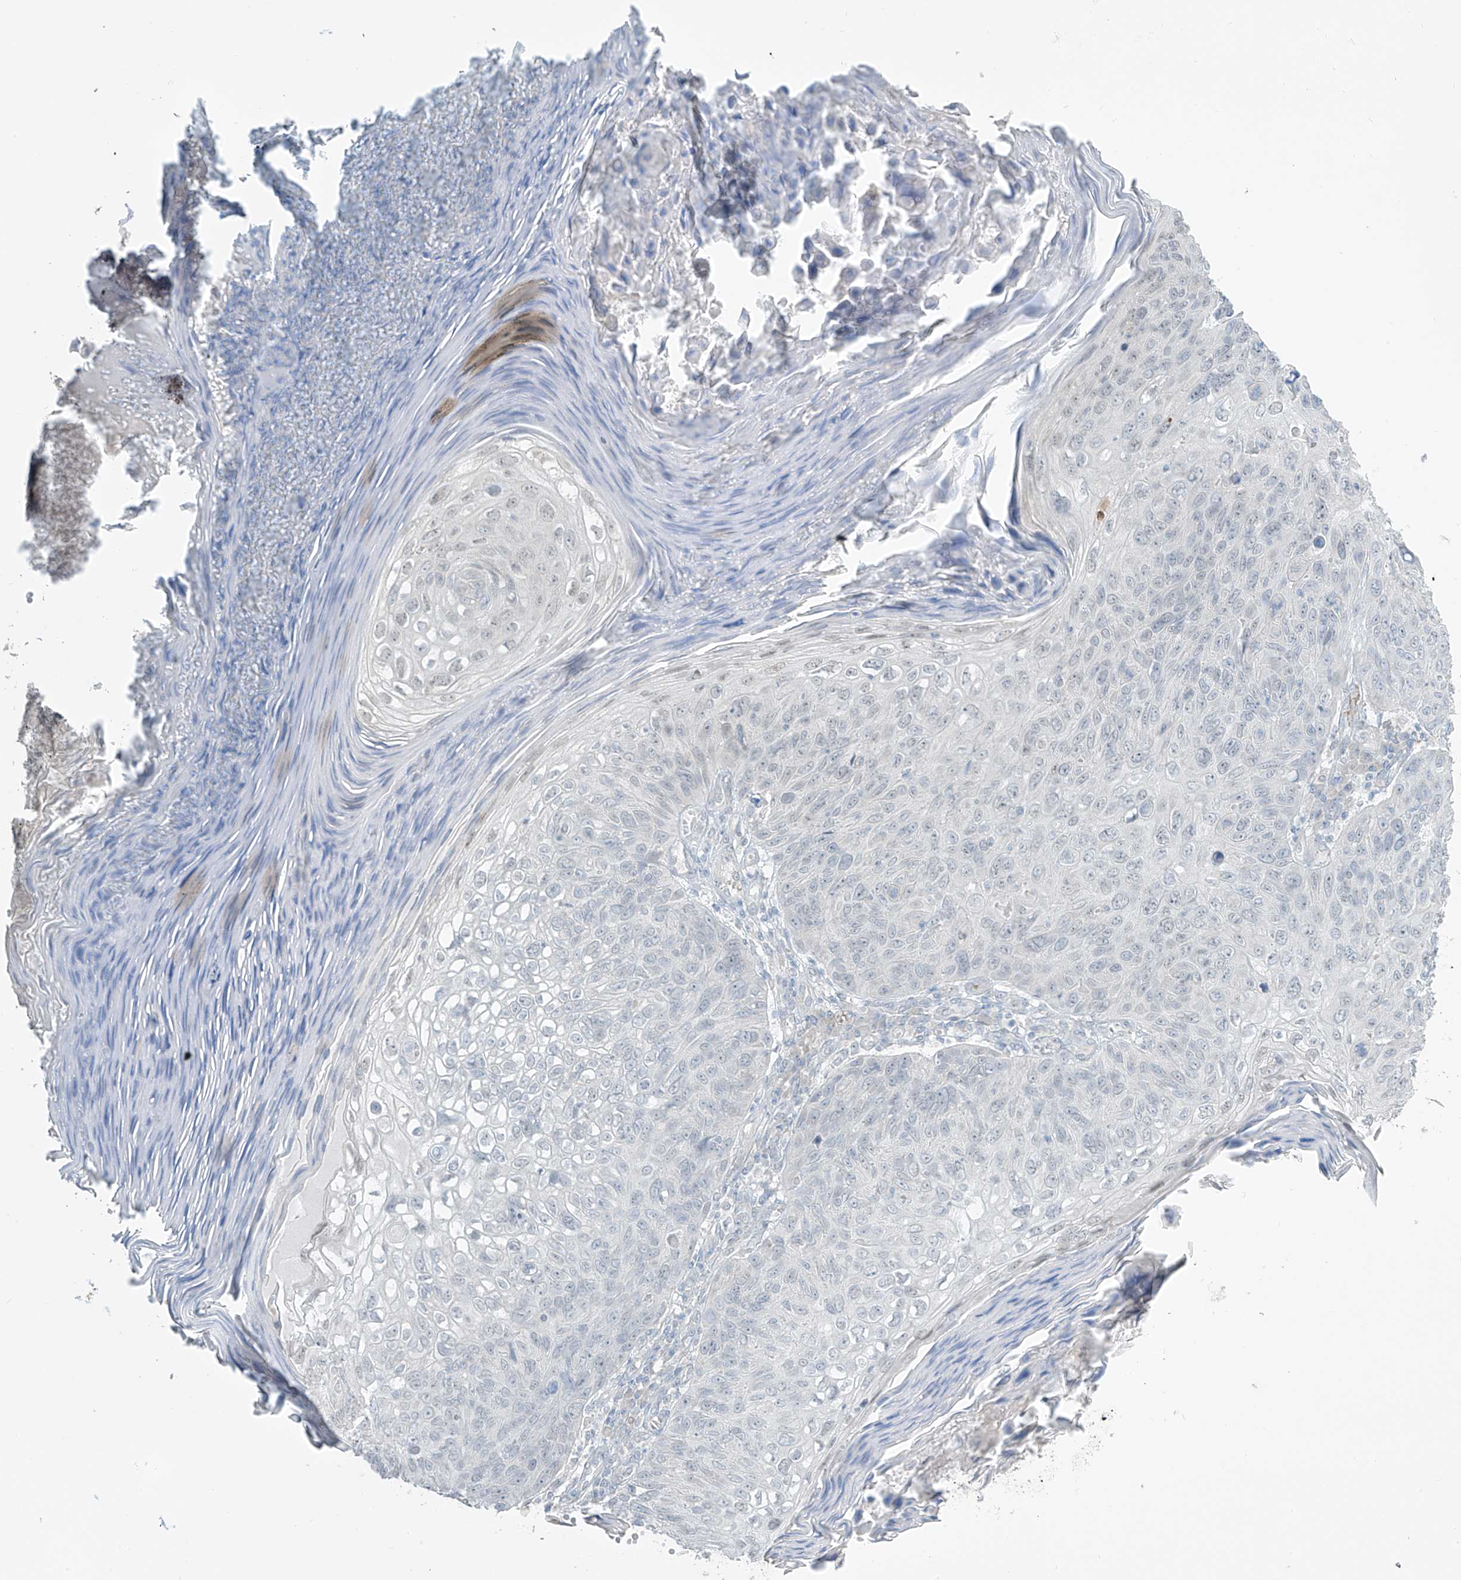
{"staining": {"intensity": "negative", "quantity": "none", "location": "none"}, "tissue": "skin cancer", "cell_type": "Tumor cells", "image_type": "cancer", "snomed": [{"axis": "morphology", "description": "Squamous cell carcinoma, NOS"}, {"axis": "topography", "description": "Skin"}], "caption": "Tumor cells are negative for brown protein staining in squamous cell carcinoma (skin). (Stains: DAB (3,3'-diaminobenzidine) IHC with hematoxylin counter stain, Microscopy: brightfield microscopy at high magnification).", "gene": "PRDM6", "patient": {"sex": "female", "age": 90}}